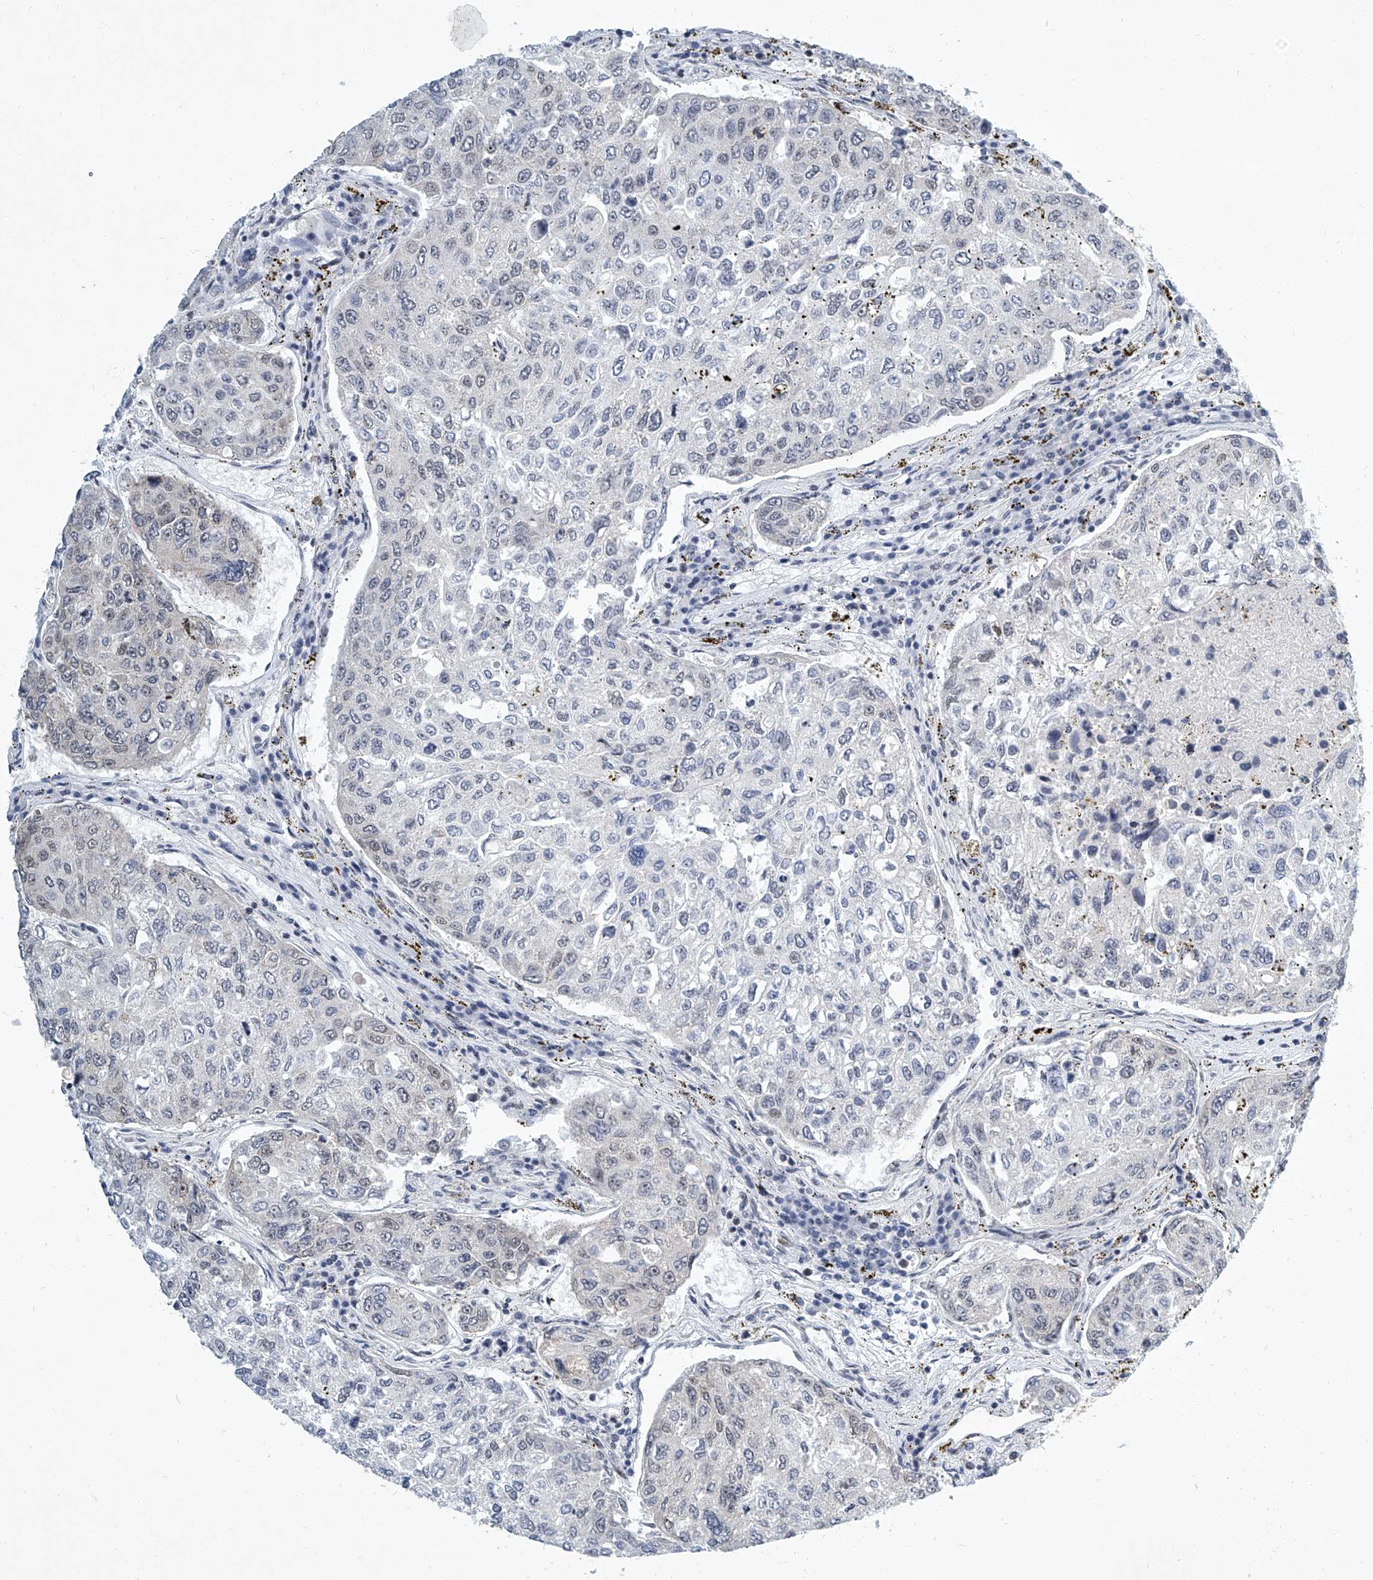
{"staining": {"intensity": "negative", "quantity": "none", "location": "none"}, "tissue": "urothelial cancer", "cell_type": "Tumor cells", "image_type": "cancer", "snomed": [{"axis": "morphology", "description": "Urothelial carcinoma, High grade"}, {"axis": "topography", "description": "Lymph node"}, {"axis": "topography", "description": "Urinary bladder"}], "caption": "High-grade urothelial carcinoma stained for a protein using immunohistochemistry (IHC) reveals no staining tumor cells.", "gene": "TFDP1", "patient": {"sex": "male", "age": 51}}